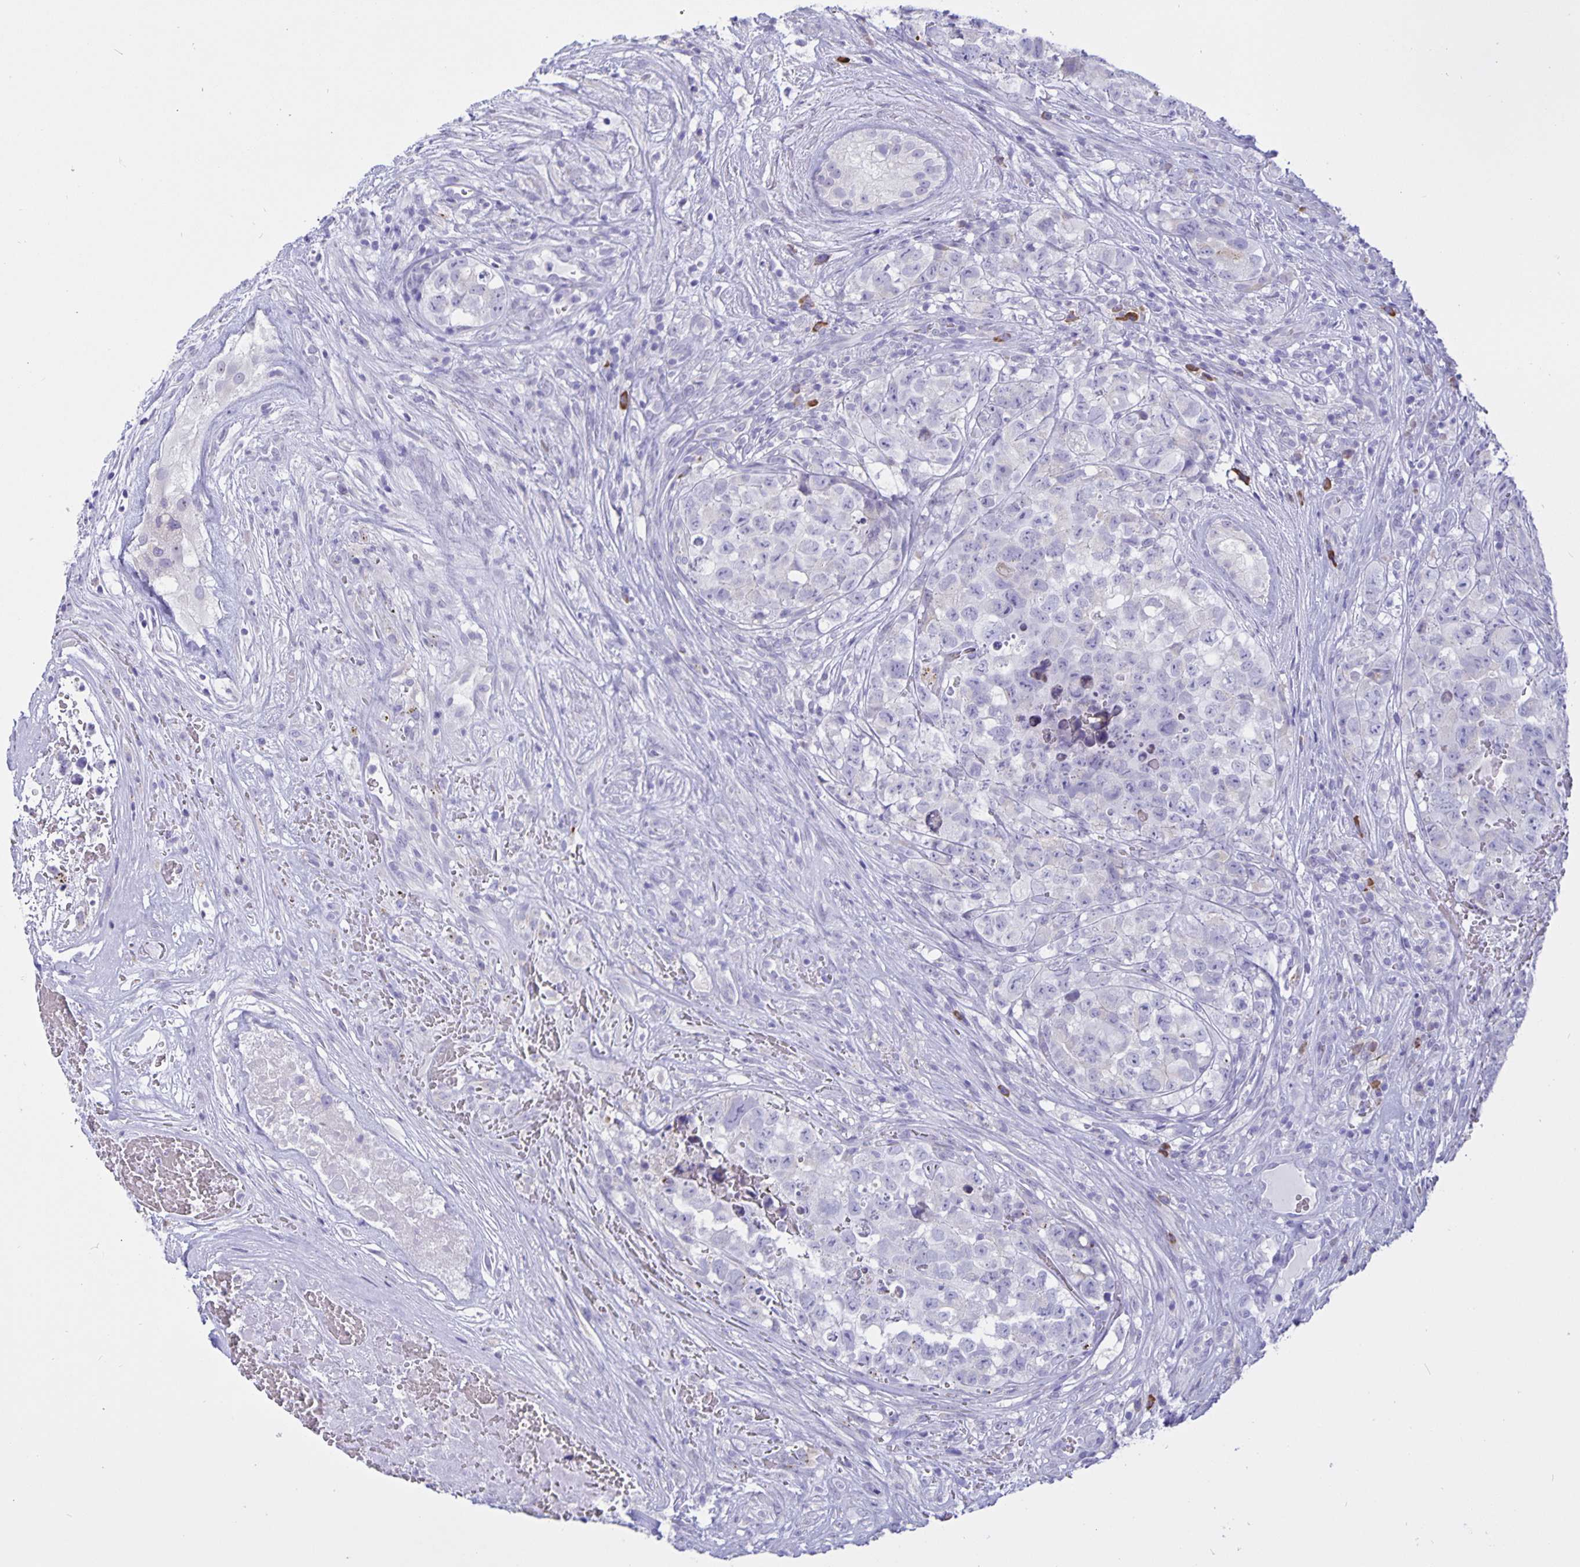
{"staining": {"intensity": "negative", "quantity": "none", "location": "none"}, "tissue": "testis cancer", "cell_type": "Tumor cells", "image_type": "cancer", "snomed": [{"axis": "morphology", "description": "Carcinoma, Embryonal, NOS"}, {"axis": "topography", "description": "Testis"}], "caption": "Tumor cells show no significant staining in testis cancer.", "gene": "ERMN", "patient": {"sex": "male", "age": 18}}